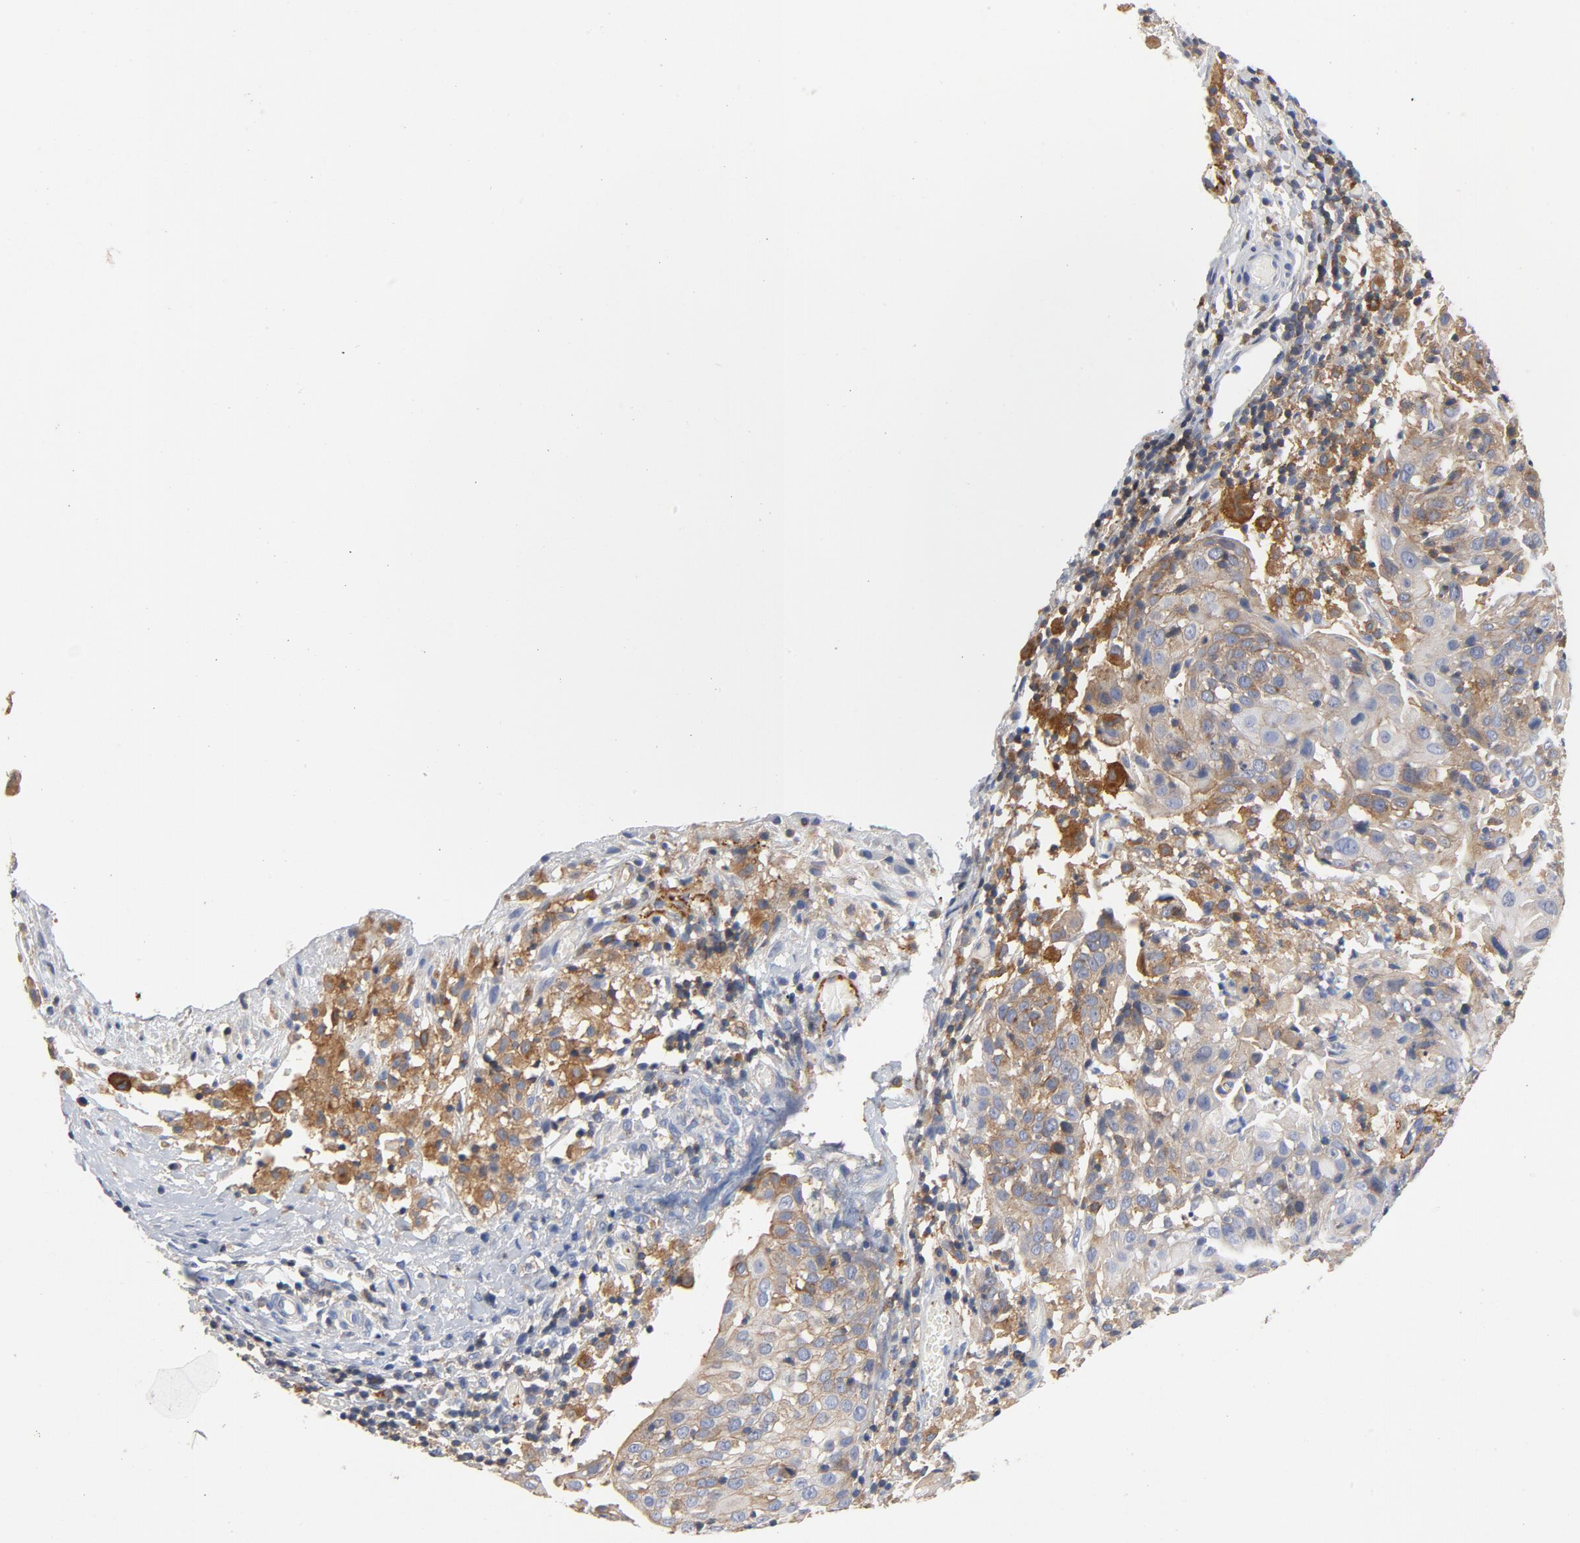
{"staining": {"intensity": "weak", "quantity": ">75%", "location": "cytoplasmic/membranous"}, "tissue": "cervical cancer", "cell_type": "Tumor cells", "image_type": "cancer", "snomed": [{"axis": "morphology", "description": "Normal tissue, NOS"}, {"axis": "morphology", "description": "Squamous cell carcinoma, NOS"}, {"axis": "topography", "description": "Cervix"}], "caption": "Brown immunohistochemical staining in cervical squamous cell carcinoma shows weak cytoplasmic/membranous positivity in about >75% of tumor cells.", "gene": "SRC", "patient": {"sex": "female", "age": 67}}